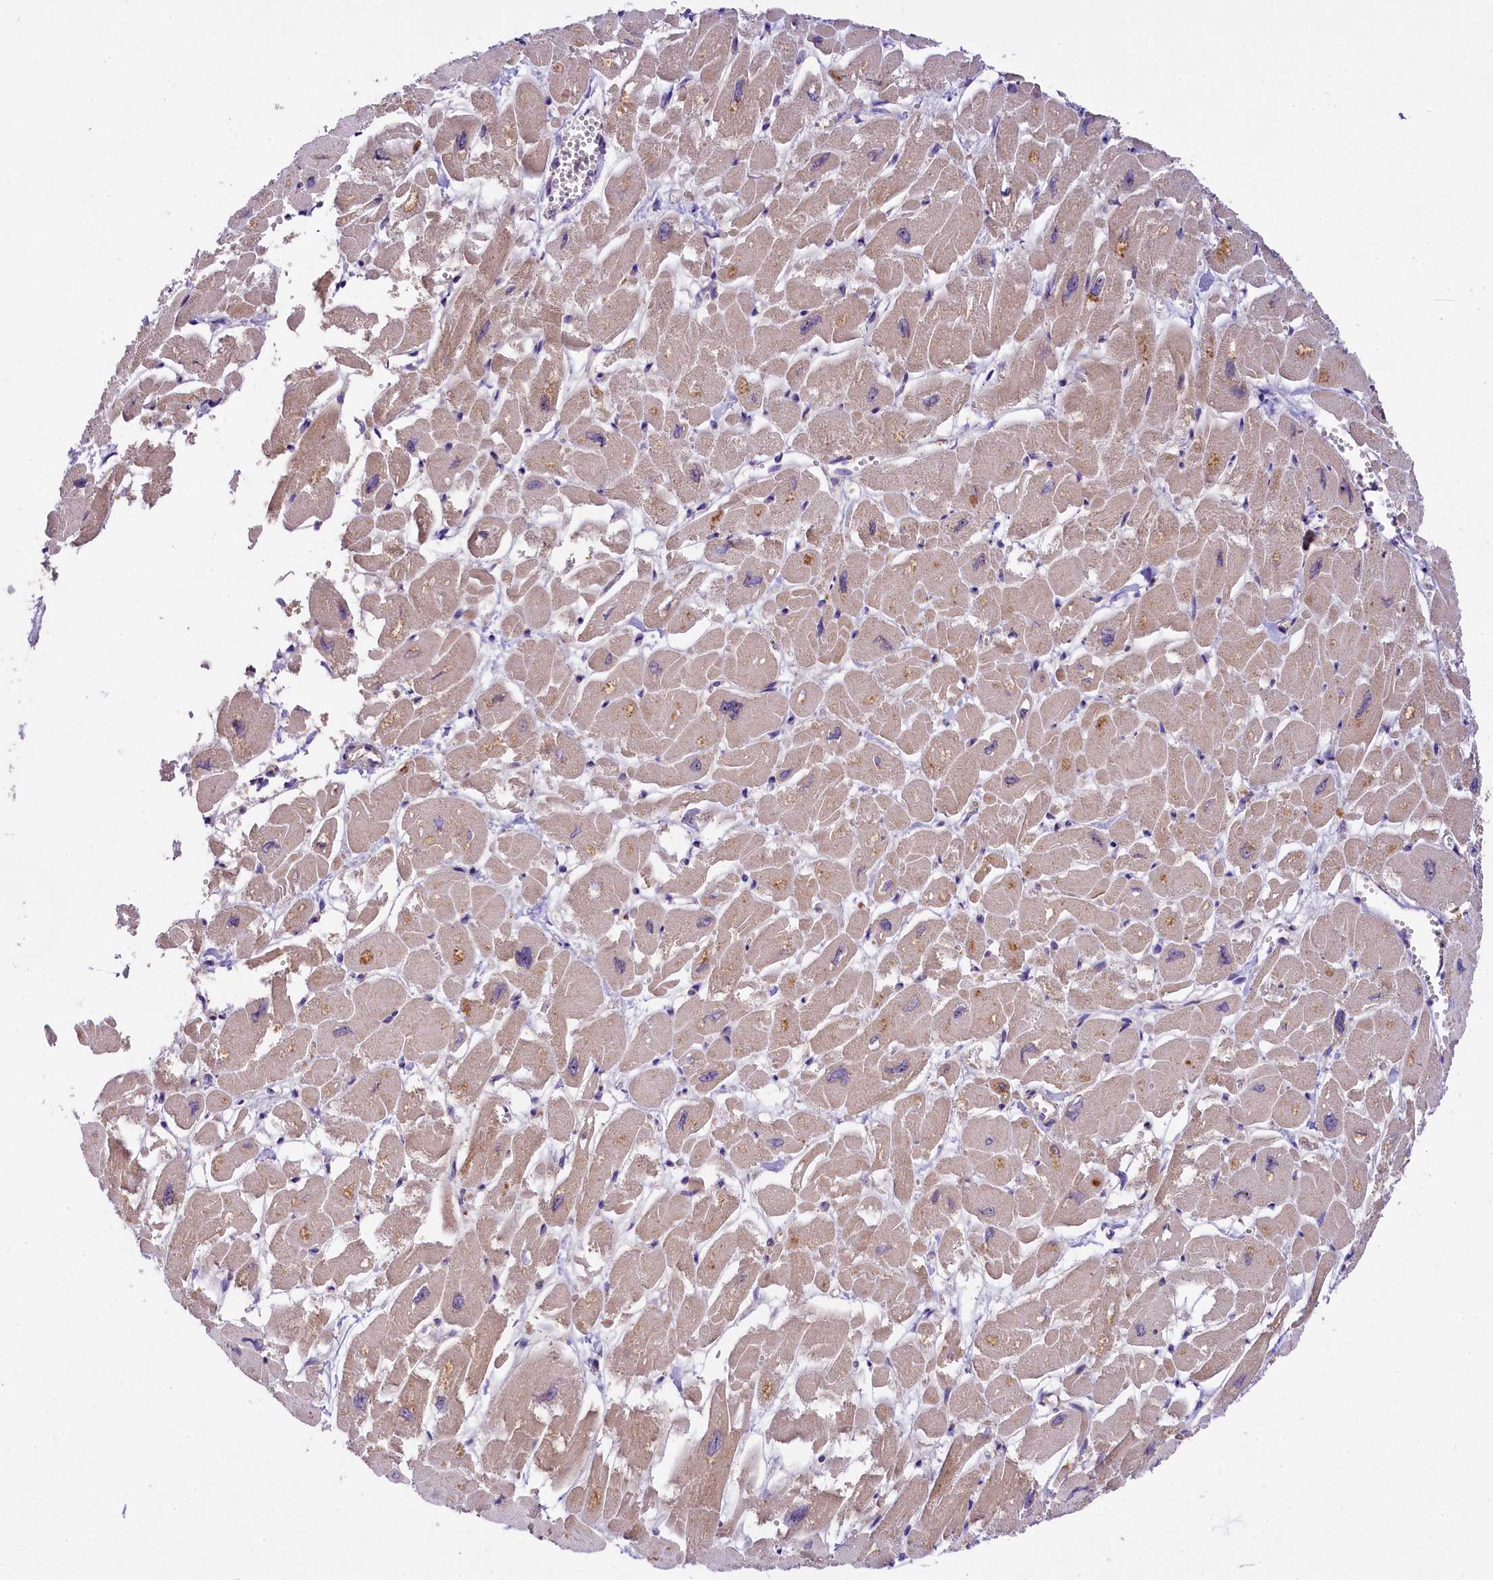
{"staining": {"intensity": "weak", "quantity": ">75%", "location": "cytoplasmic/membranous"}, "tissue": "heart muscle", "cell_type": "Cardiomyocytes", "image_type": "normal", "snomed": [{"axis": "morphology", "description": "Normal tissue, NOS"}, {"axis": "topography", "description": "Heart"}], "caption": "Heart muscle stained with DAB IHC demonstrates low levels of weak cytoplasmic/membranous positivity in about >75% of cardiomyocytes.", "gene": "UBXN6", "patient": {"sex": "male", "age": 54}}